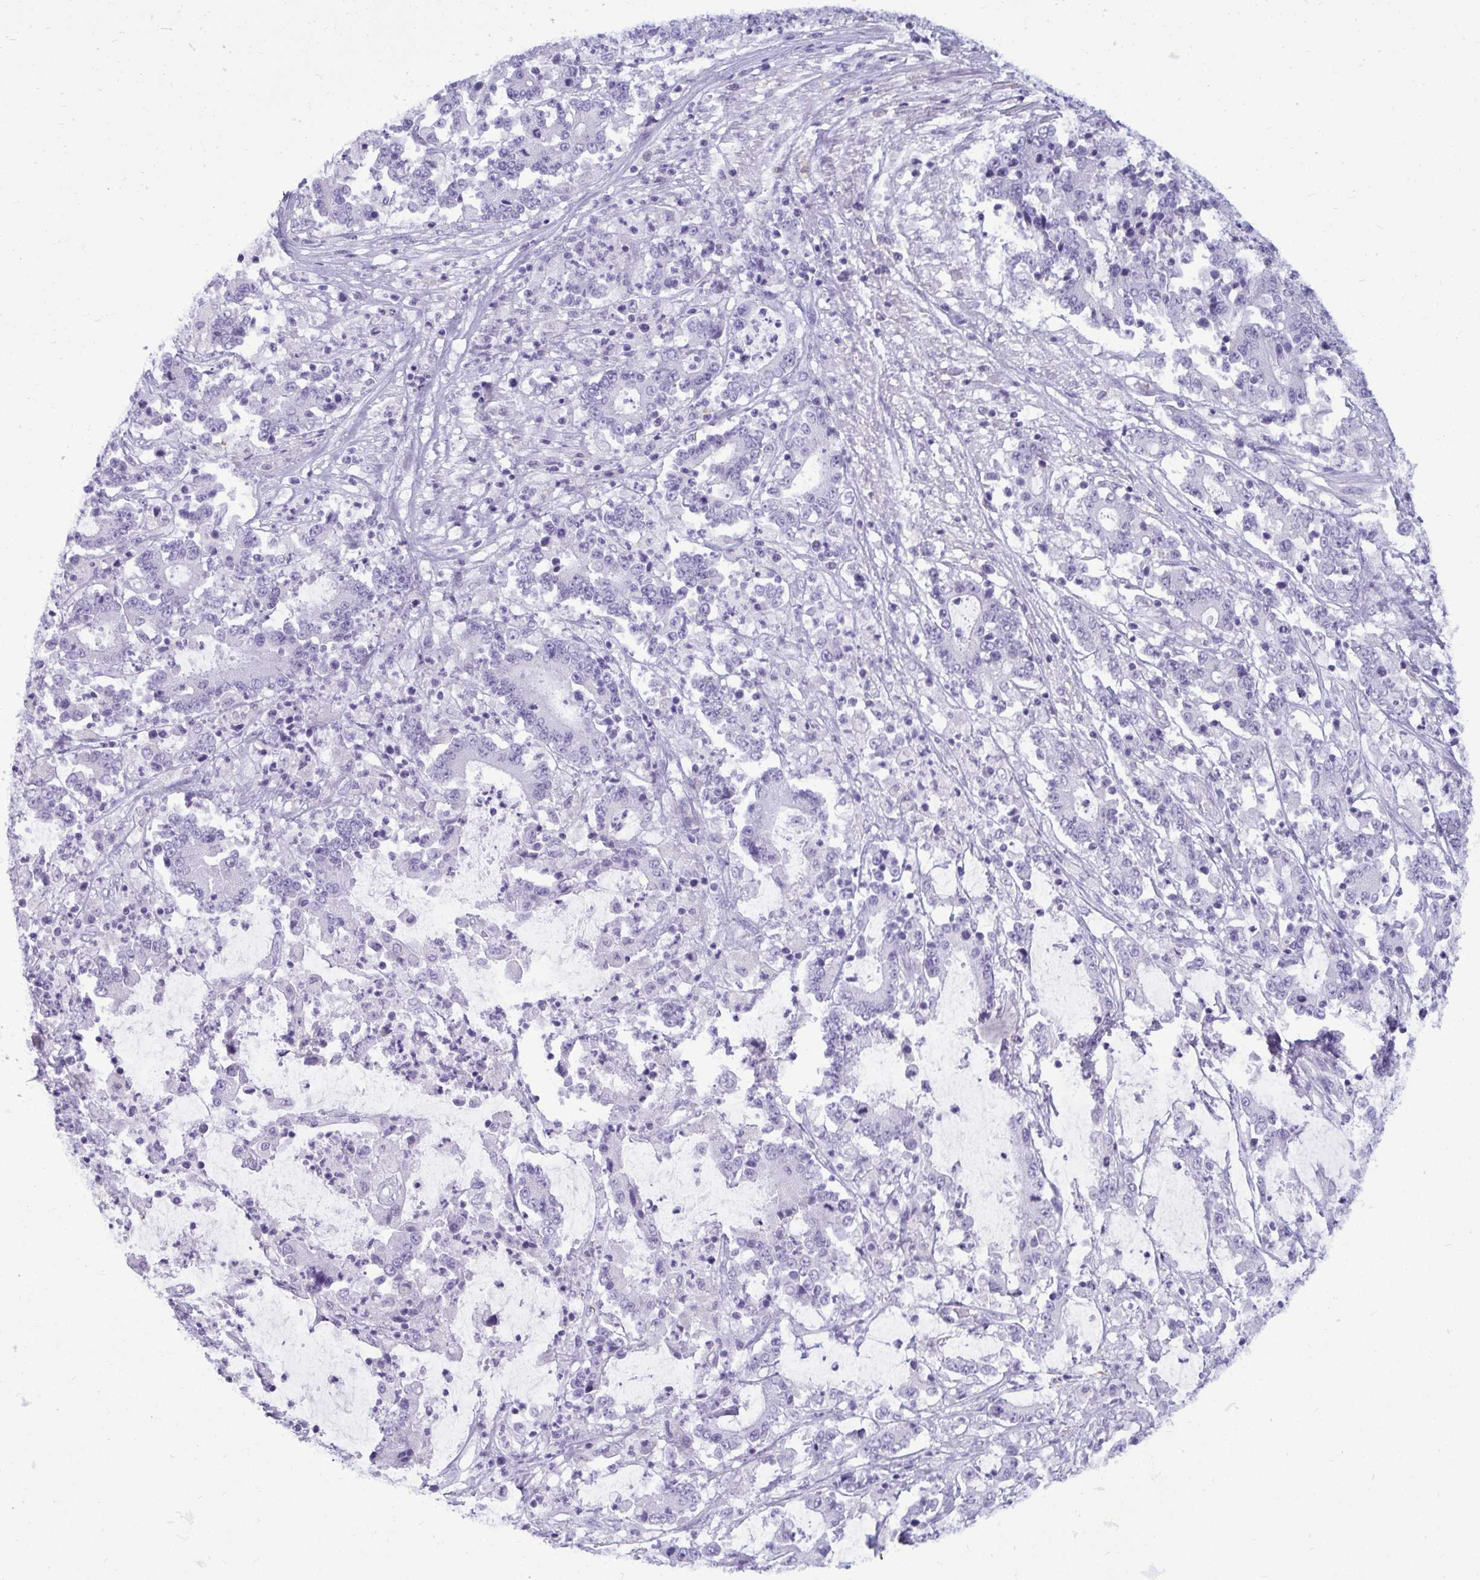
{"staining": {"intensity": "negative", "quantity": "none", "location": "none"}, "tissue": "stomach cancer", "cell_type": "Tumor cells", "image_type": "cancer", "snomed": [{"axis": "morphology", "description": "Adenocarcinoma, NOS"}, {"axis": "topography", "description": "Stomach, upper"}], "caption": "Immunohistochemical staining of human stomach cancer (adenocarcinoma) reveals no significant positivity in tumor cells.", "gene": "ANKRD60", "patient": {"sex": "male", "age": 68}}